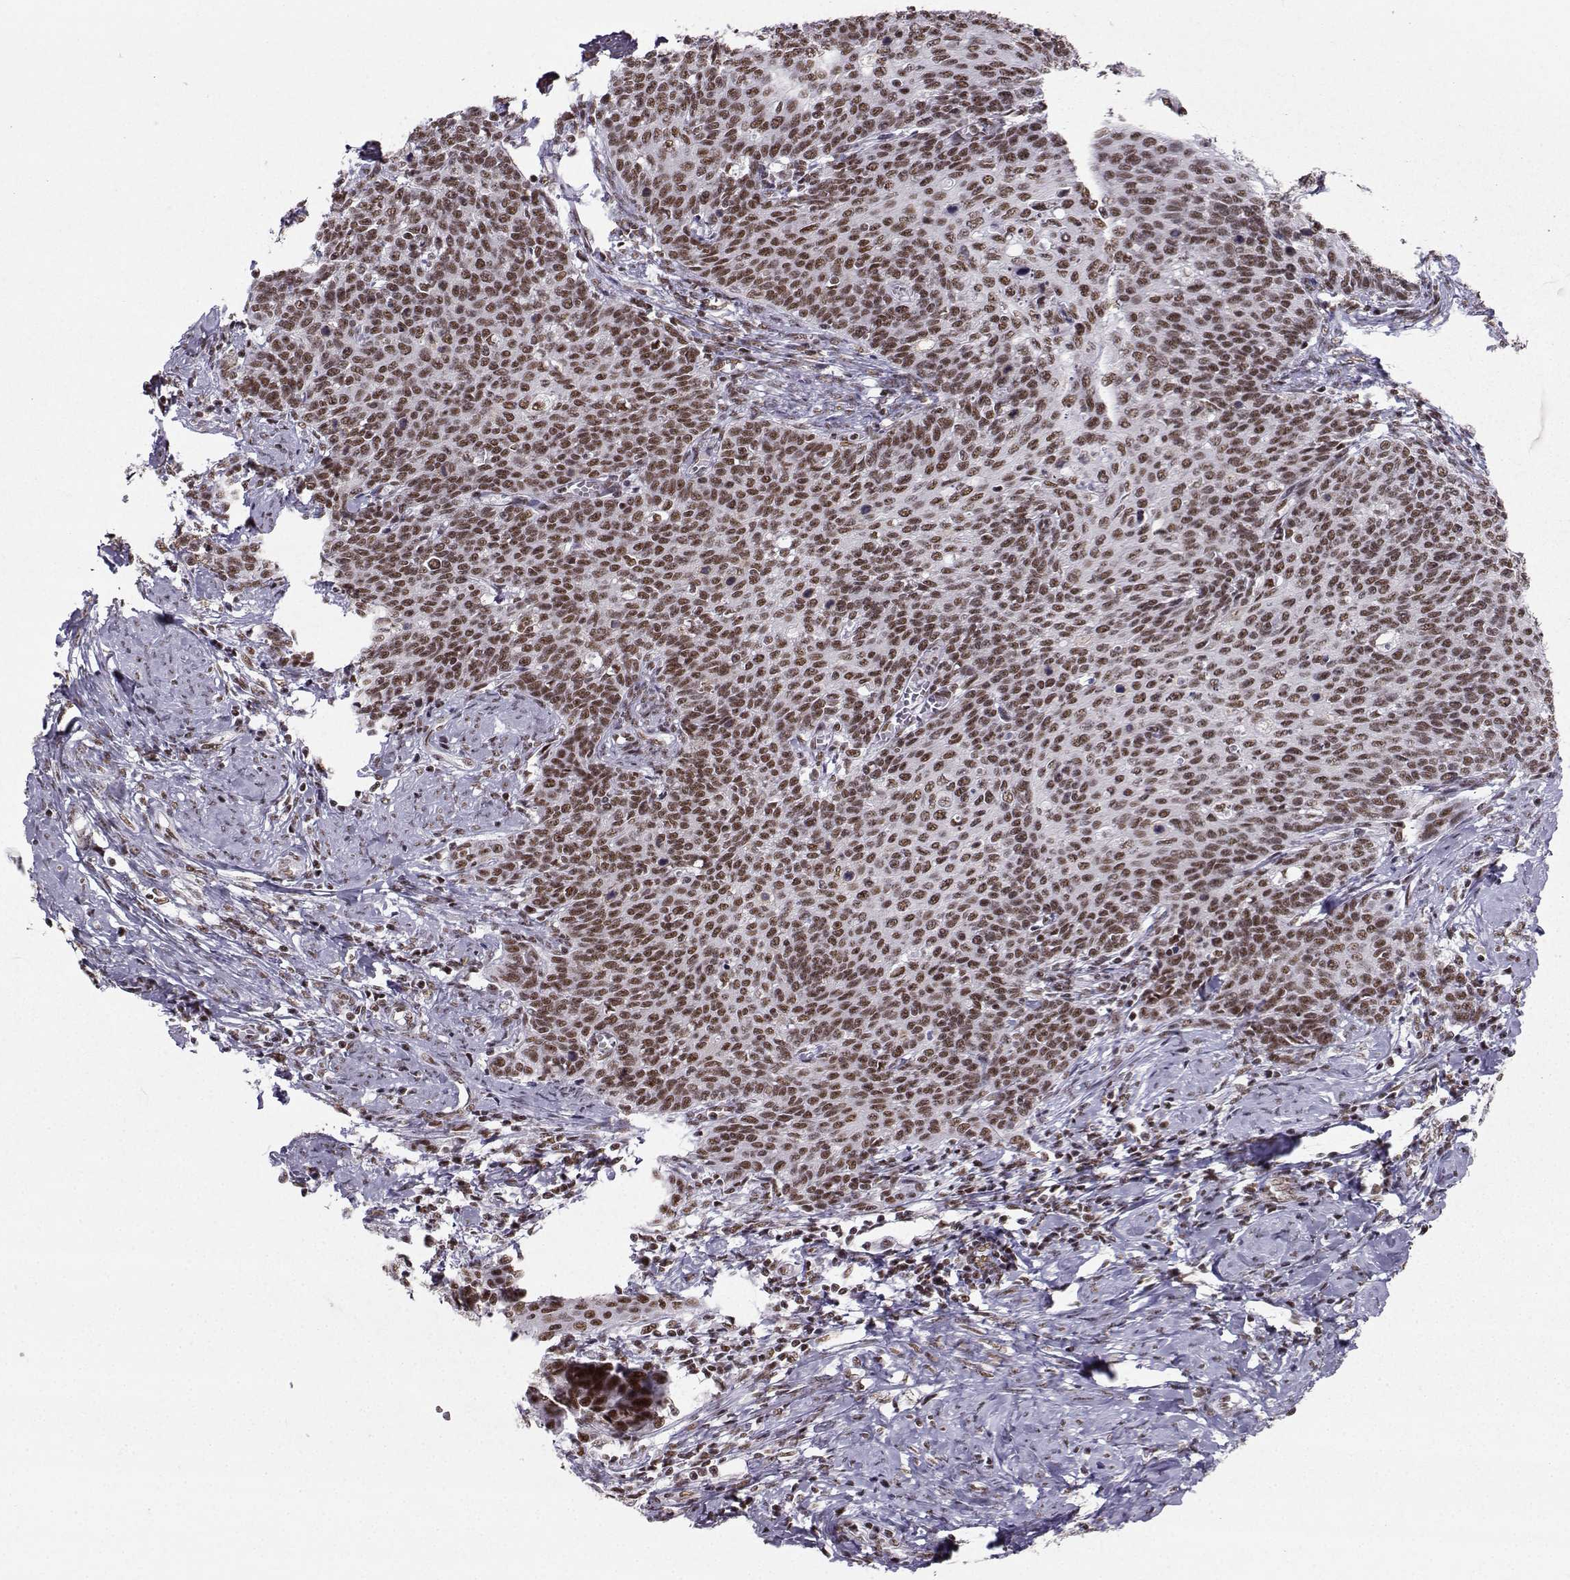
{"staining": {"intensity": "moderate", "quantity": ">75%", "location": "nuclear"}, "tissue": "cervical cancer", "cell_type": "Tumor cells", "image_type": "cancer", "snomed": [{"axis": "morphology", "description": "Normal tissue, NOS"}, {"axis": "morphology", "description": "Squamous cell carcinoma, NOS"}, {"axis": "topography", "description": "Cervix"}], "caption": "A high-resolution photomicrograph shows immunohistochemistry staining of cervical cancer, which displays moderate nuclear expression in about >75% of tumor cells. (DAB IHC with brightfield microscopy, high magnification).", "gene": "SNRPB2", "patient": {"sex": "female", "age": 39}}